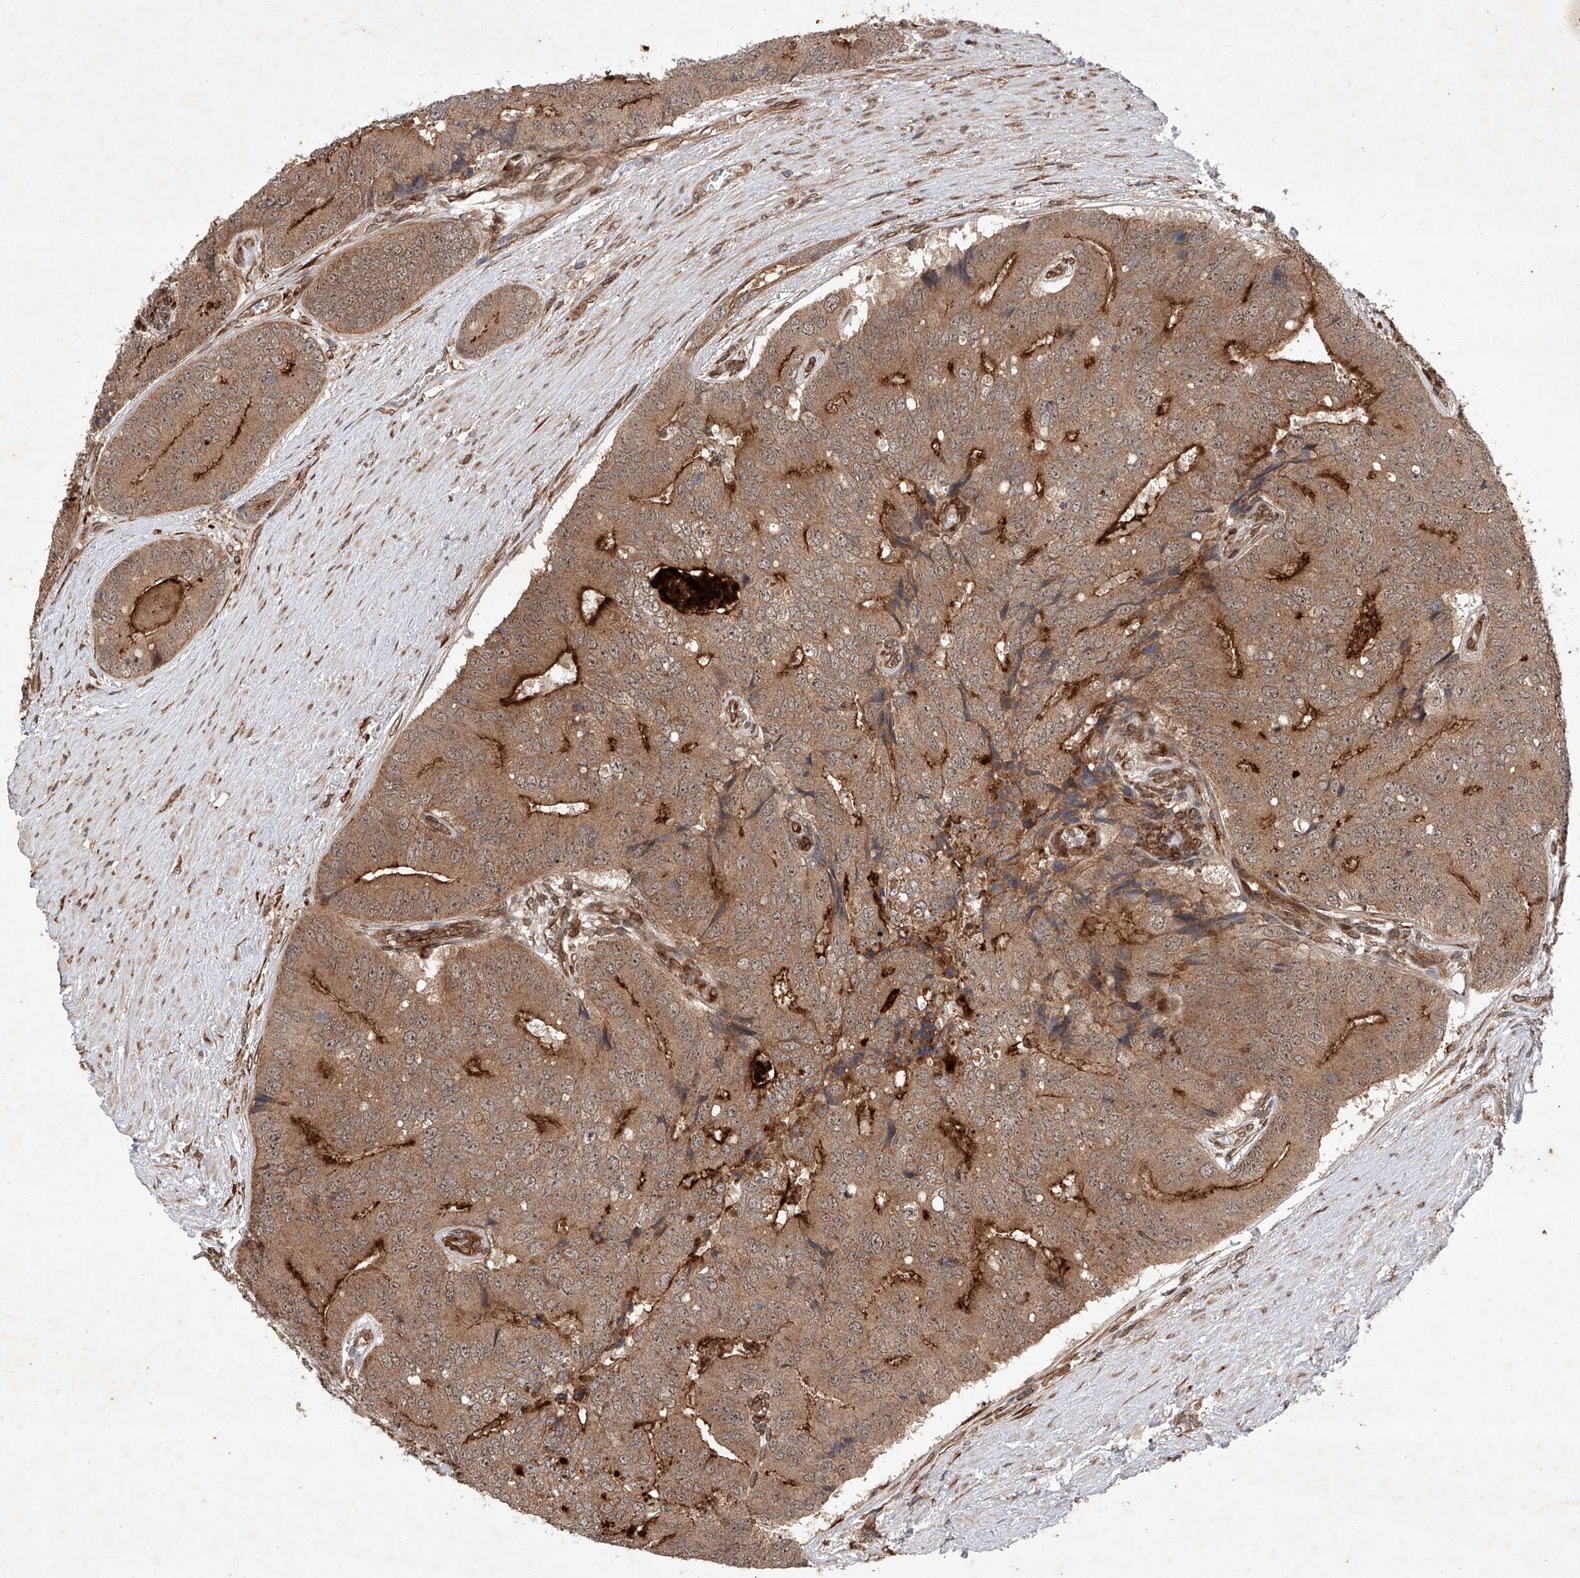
{"staining": {"intensity": "moderate", "quantity": ">75%", "location": "cytoplasmic/membranous"}, "tissue": "prostate cancer", "cell_type": "Tumor cells", "image_type": "cancer", "snomed": [{"axis": "morphology", "description": "Adenocarcinoma, High grade"}, {"axis": "topography", "description": "Prostate"}], "caption": "Immunohistochemistry photomicrograph of prostate high-grade adenocarcinoma stained for a protein (brown), which demonstrates medium levels of moderate cytoplasmic/membranous expression in approximately >75% of tumor cells.", "gene": "ZFP28", "patient": {"sex": "male", "age": 70}}